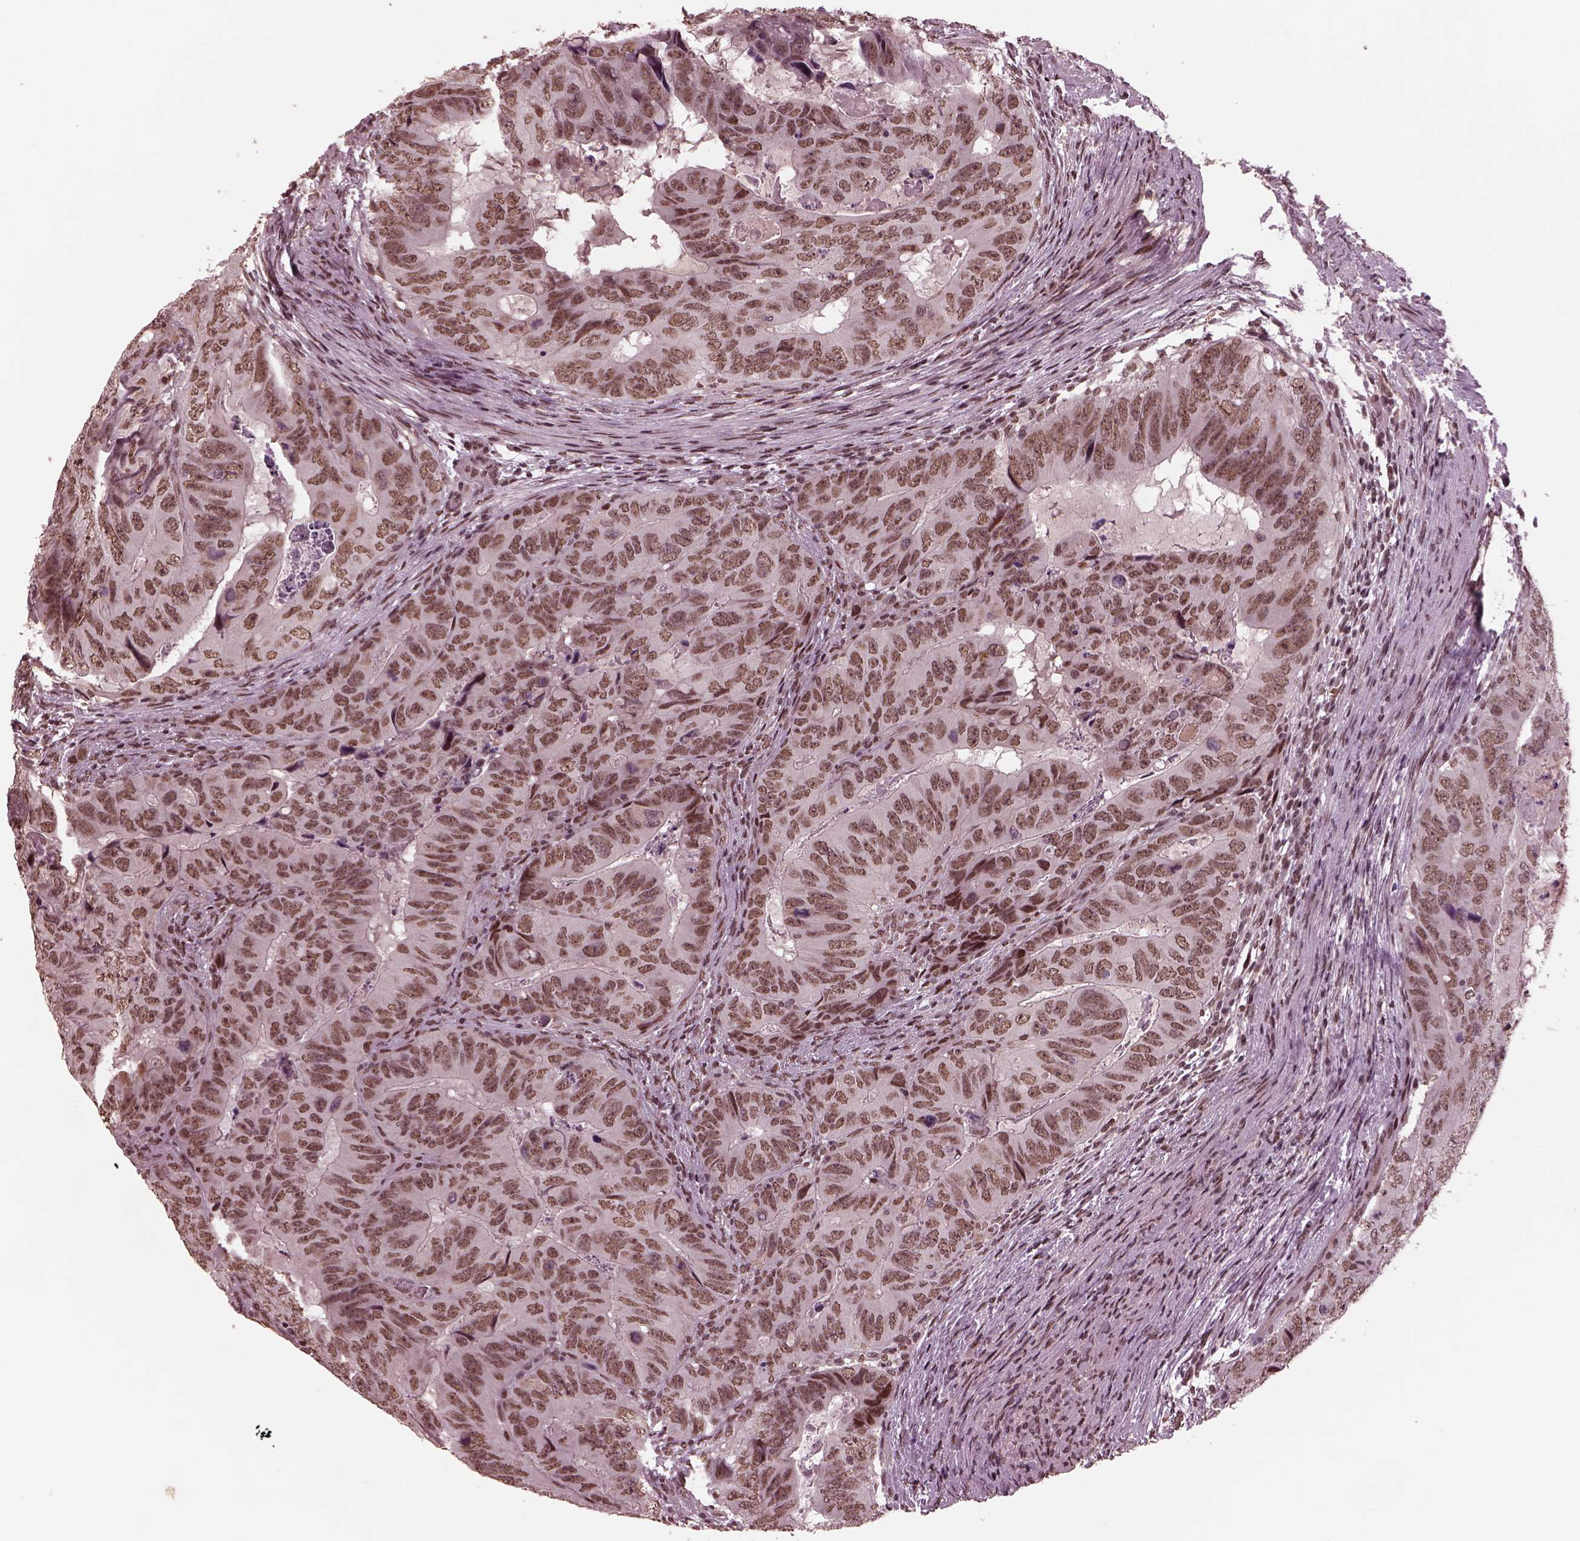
{"staining": {"intensity": "moderate", "quantity": ">75%", "location": "nuclear"}, "tissue": "colorectal cancer", "cell_type": "Tumor cells", "image_type": "cancer", "snomed": [{"axis": "morphology", "description": "Adenocarcinoma, NOS"}, {"axis": "topography", "description": "Colon"}], "caption": "This is a photomicrograph of immunohistochemistry staining of colorectal cancer (adenocarcinoma), which shows moderate positivity in the nuclear of tumor cells.", "gene": "NAP1L5", "patient": {"sex": "male", "age": 79}}